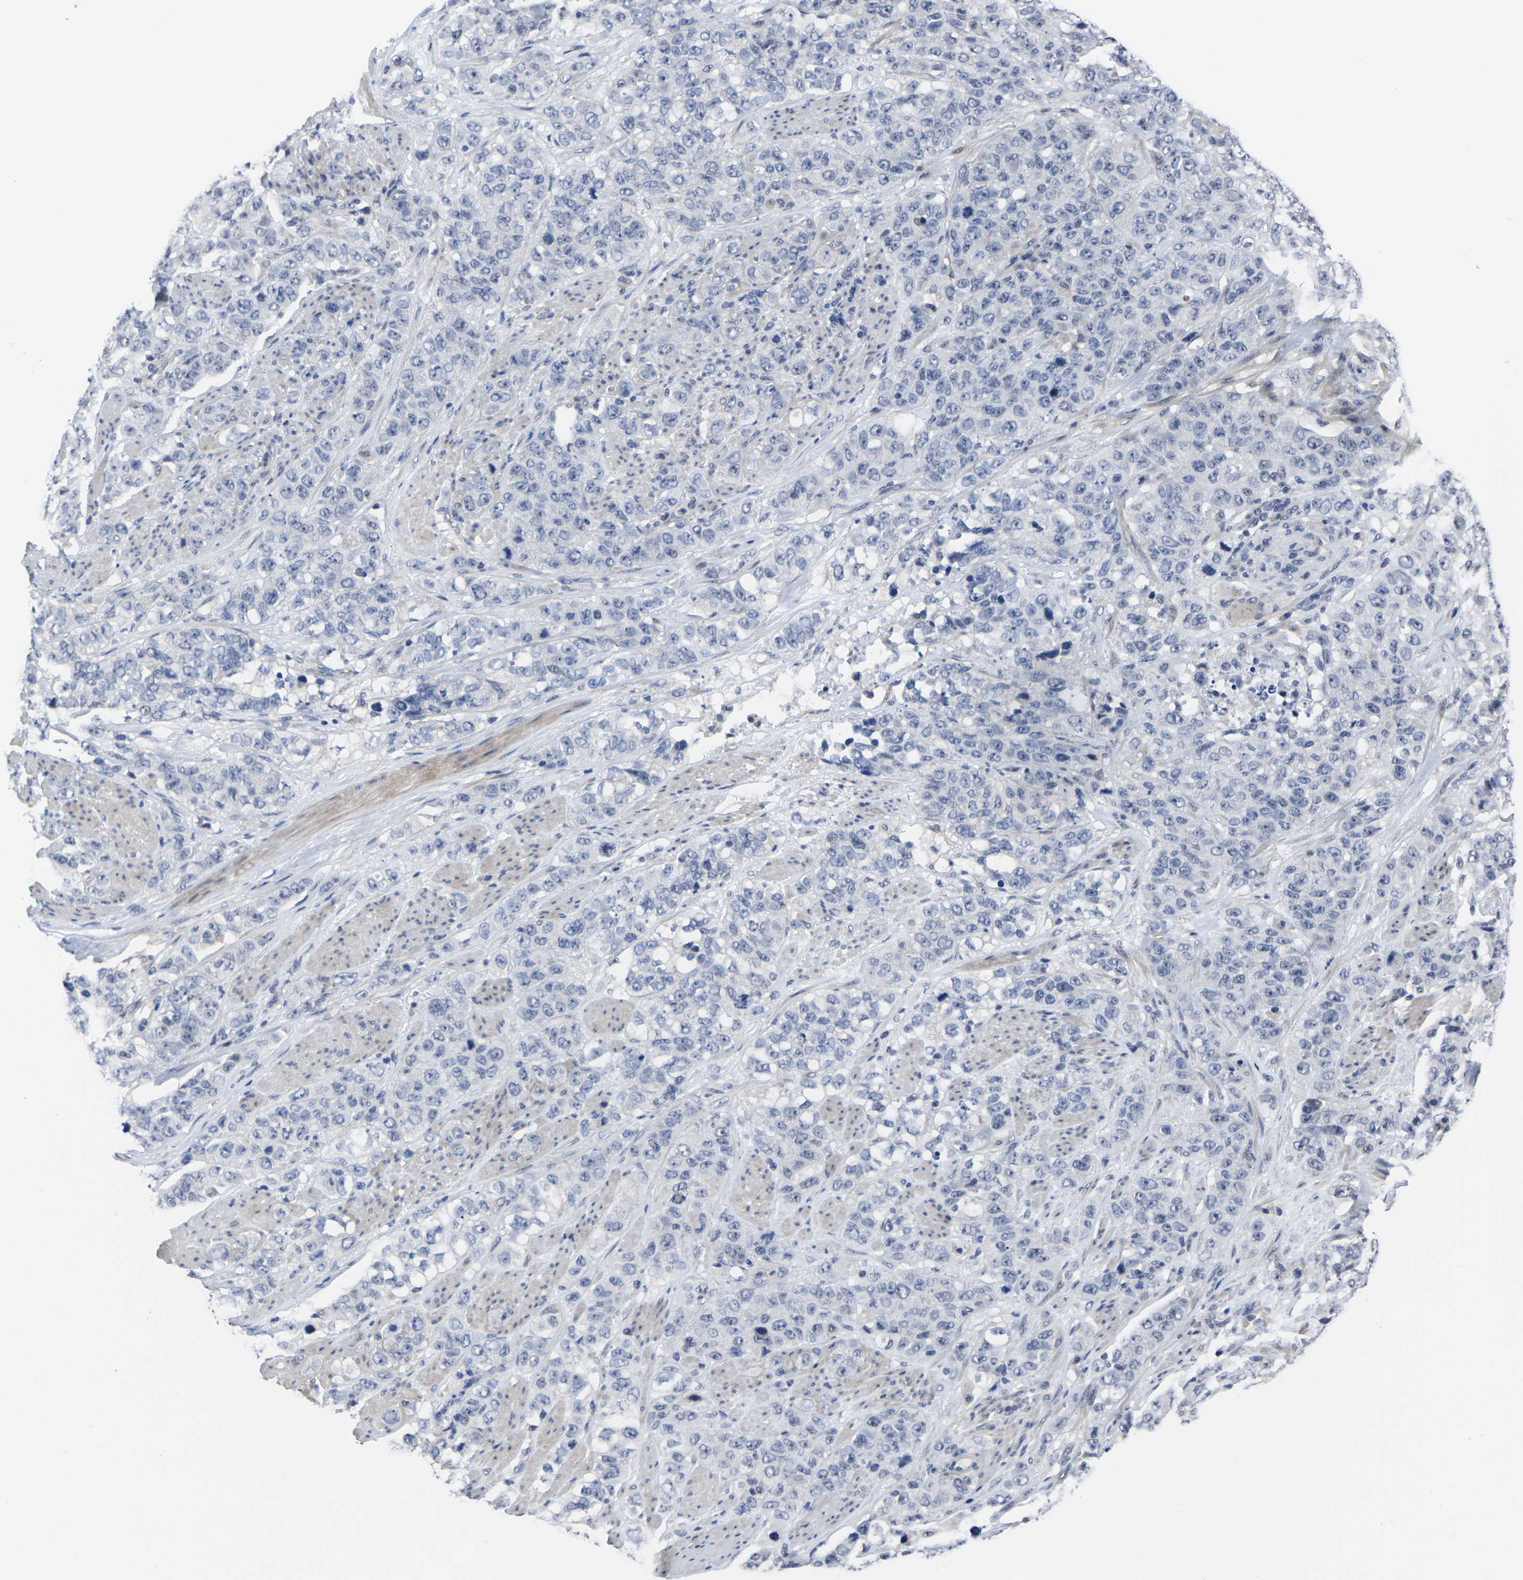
{"staining": {"intensity": "negative", "quantity": "none", "location": "none"}, "tissue": "stomach cancer", "cell_type": "Tumor cells", "image_type": "cancer", "snomed": [{"axis": "morphology", "description": "Adenocarcinoma, NOS"}, {"axis": "topography", "description": "Stomach"}], "caption": "Protein analysis of stomach cancer shows no significant positivity in tumor cells. (Stains: DAB immunohistochemistry with hematoxylin counter stain, Microscopy: brightfield microscopy at high magnification).", "gene": "MSANTD4", "patient": {"sex": "male", "age": 48}}